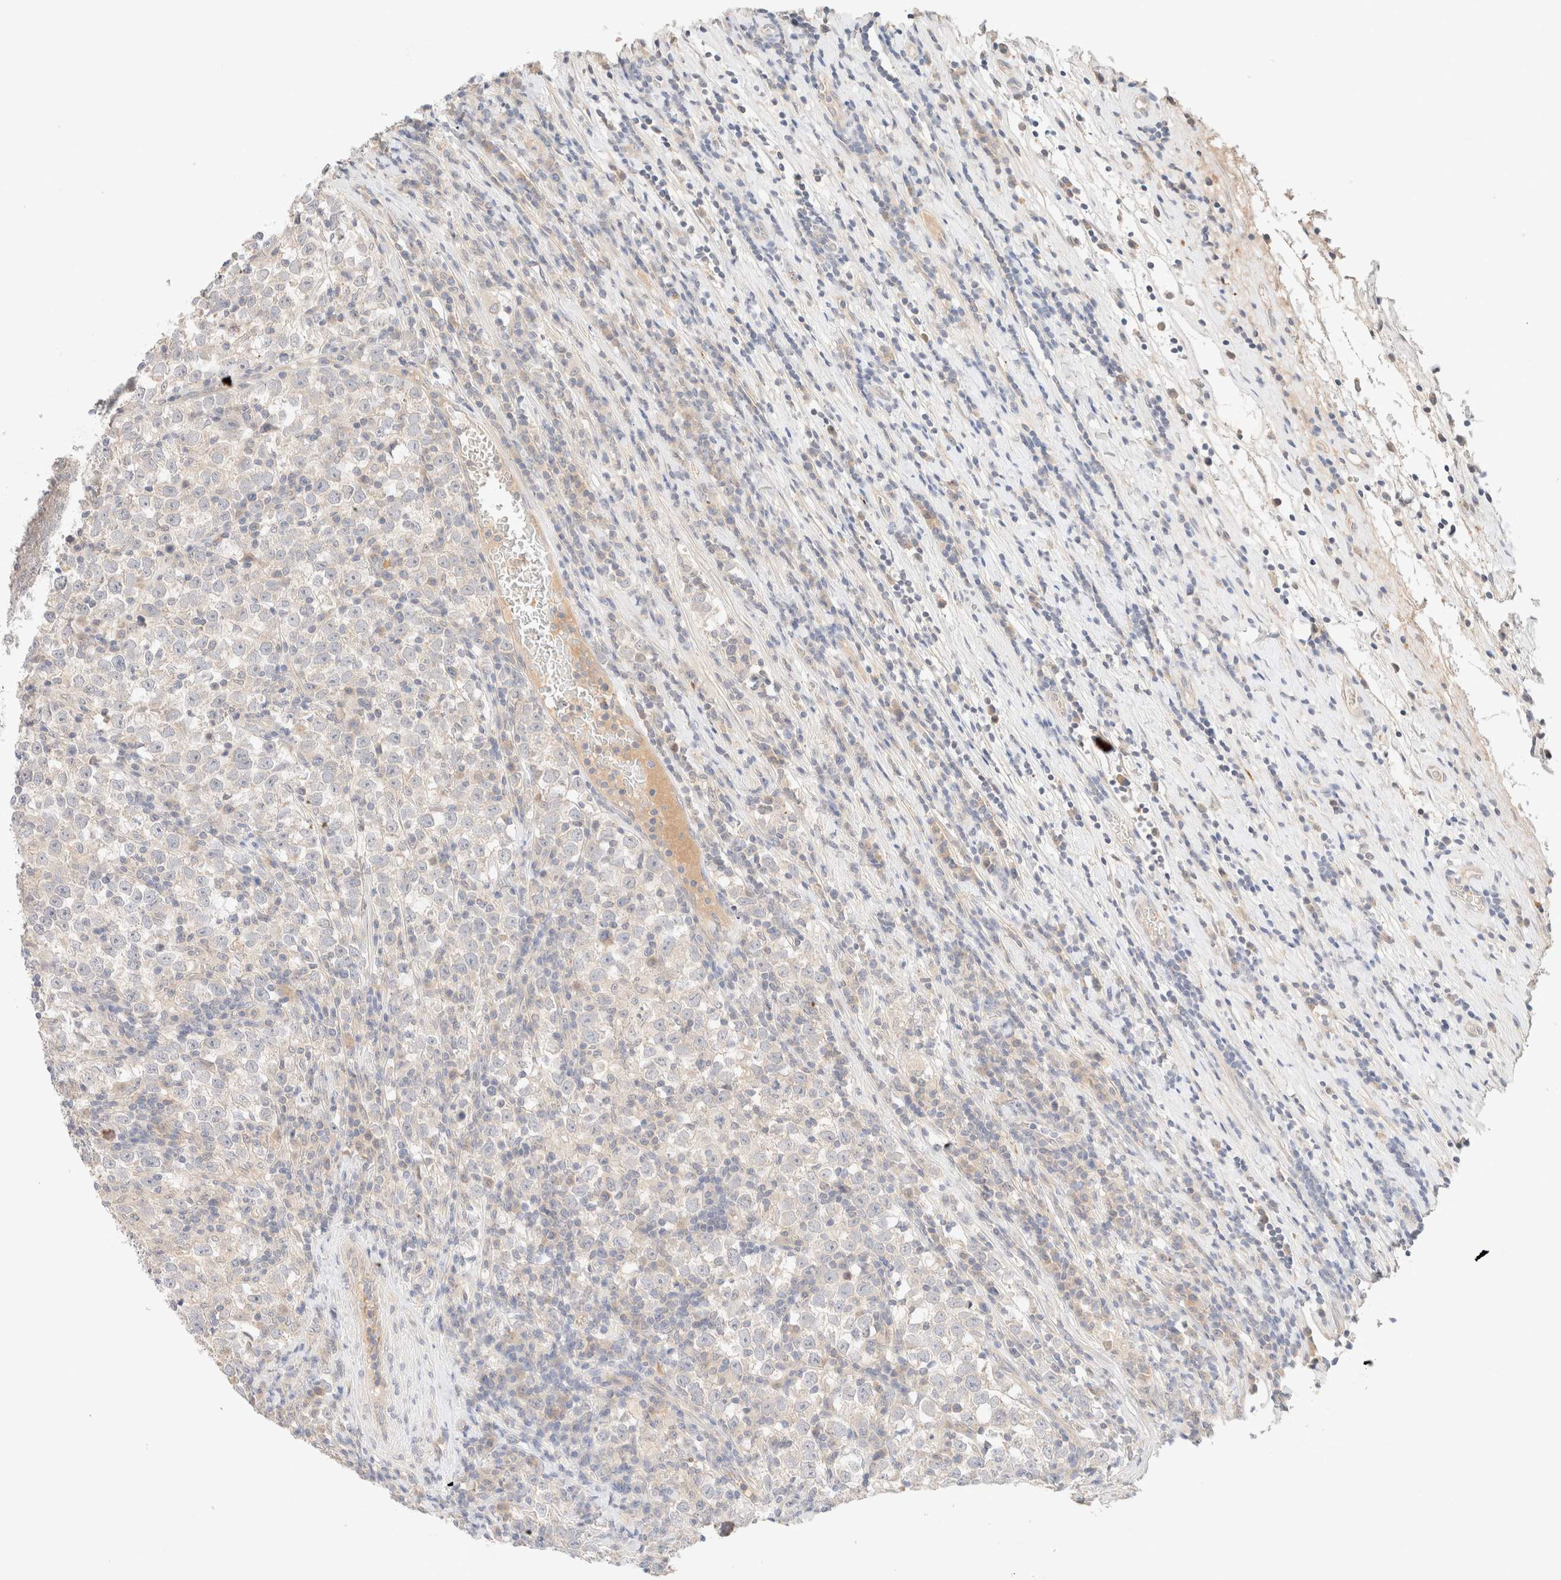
{"staining": {"intensity": "negative", "quantity": "none", "location": "none"}, "tissue": "testis cancer", "cell_type": "Tumor cells", "image_type": "cancer", "snomed": [{"axis": "morphology", "description": "Normal tissue, NOS"}, {"axis": "morphology", "description": "Seminoma, NOS"}, {"axis": "topography", "description": "Testis"}], "caption": "This histopathology image is of testis cancer stained with IHC to label a protein in brown with the nuclei are counter-stained blue. There is no positivity in tumor cells.", "gene": "SARM1", "patient": {"sex": "male", "age": 43}}